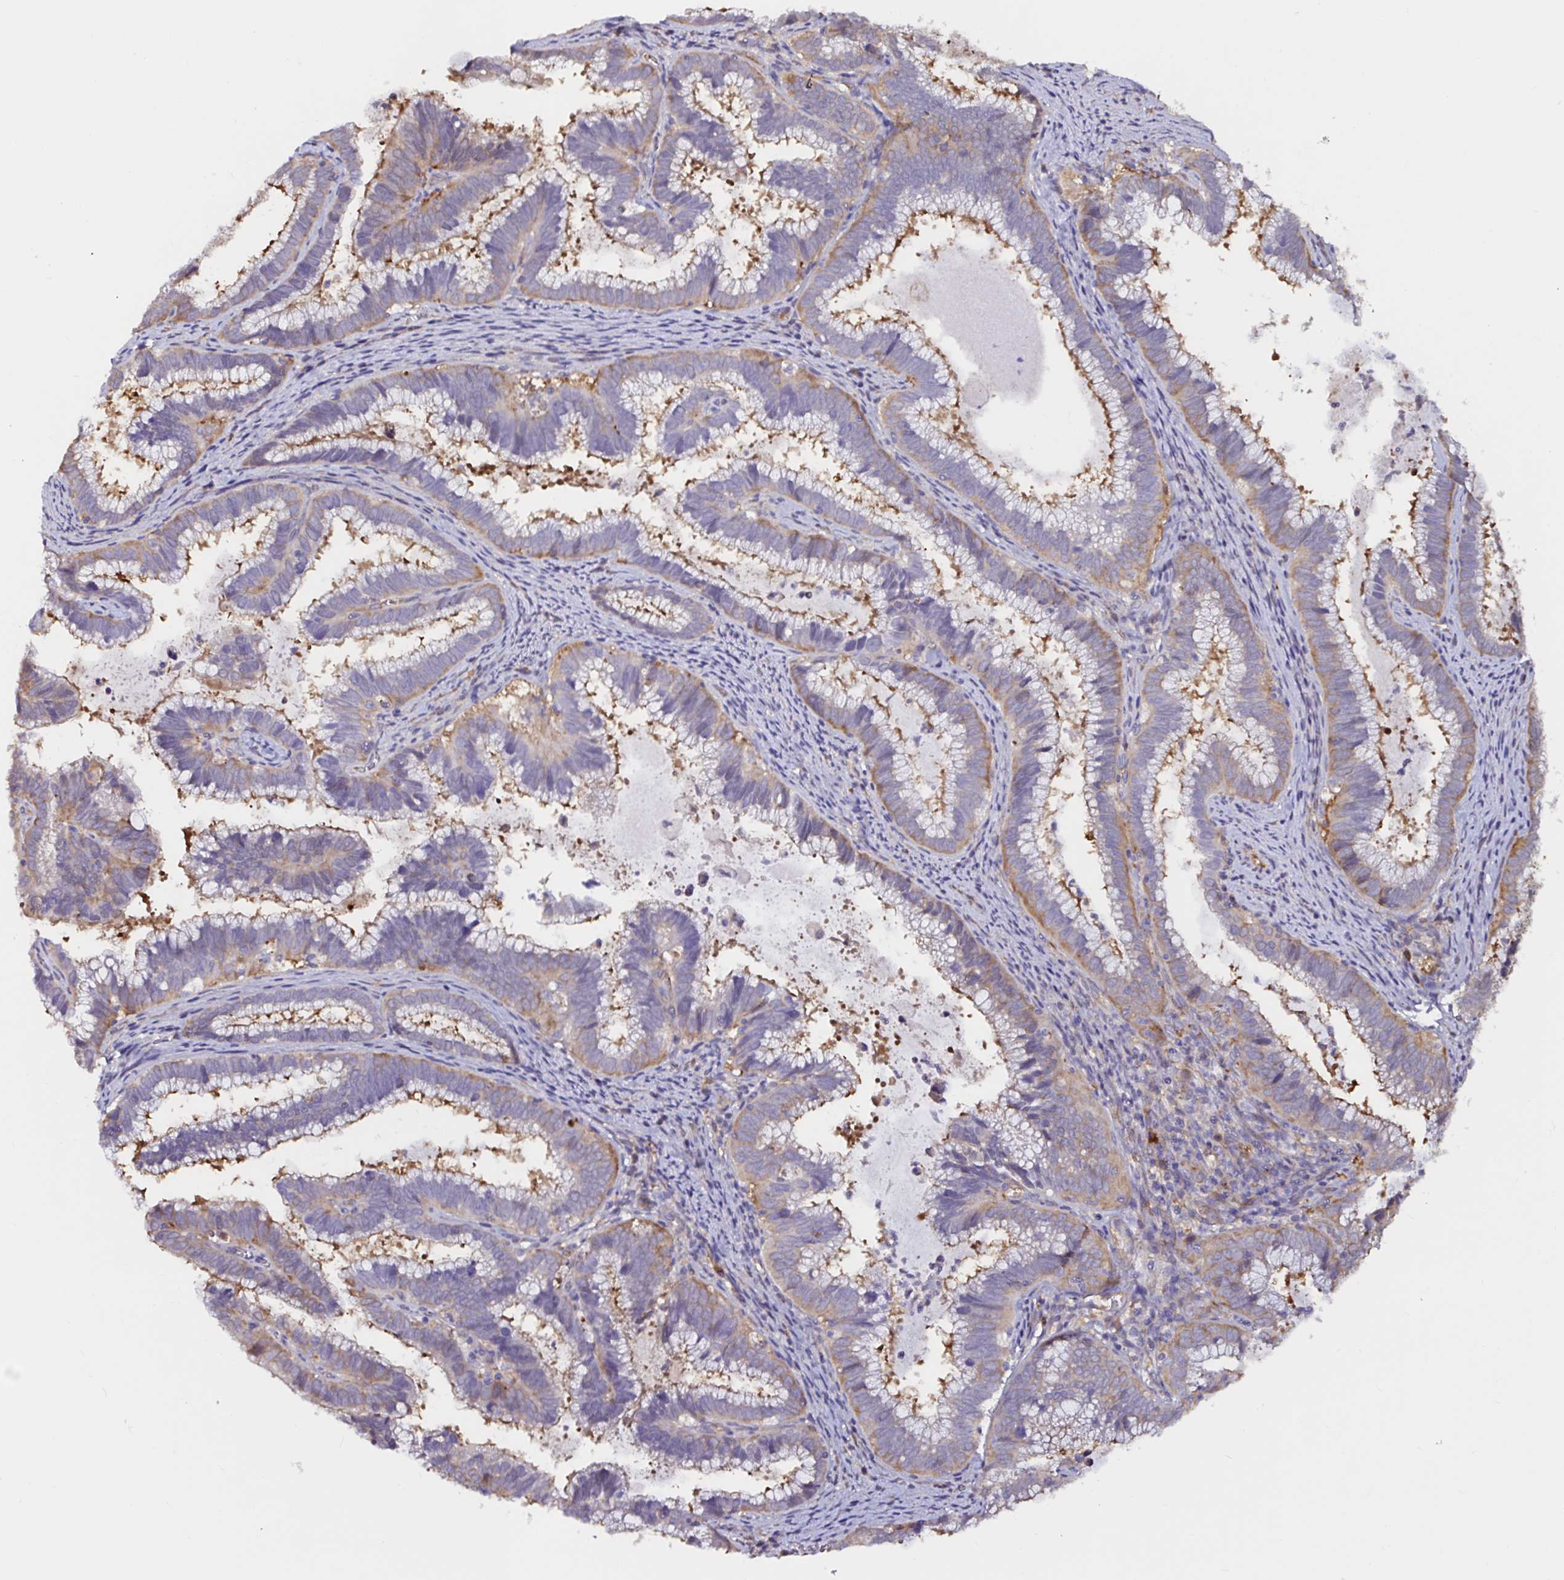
{"staining": {"intensity": "moderate", "quantity": "25%-75%", "location": "cytoplasmic/membranous"}, "tissue": "cervical cancer", "cell_type": "Tumor cells", "image_type": "cancer", "snomed": [{"axis": "morphology", "description": "Adenocarcinoma, NOS"}, {"axis": "topography", "description": "Cervix"}], "caption": "Adenocarcinoma (cervical) stained with a brown dye reveals moderate cytoplasmic/membranous positive staining in about 25%-75% of tumor cells.", "gene": "RSRP1", "patient": {"sex": "female", "age": 61}}